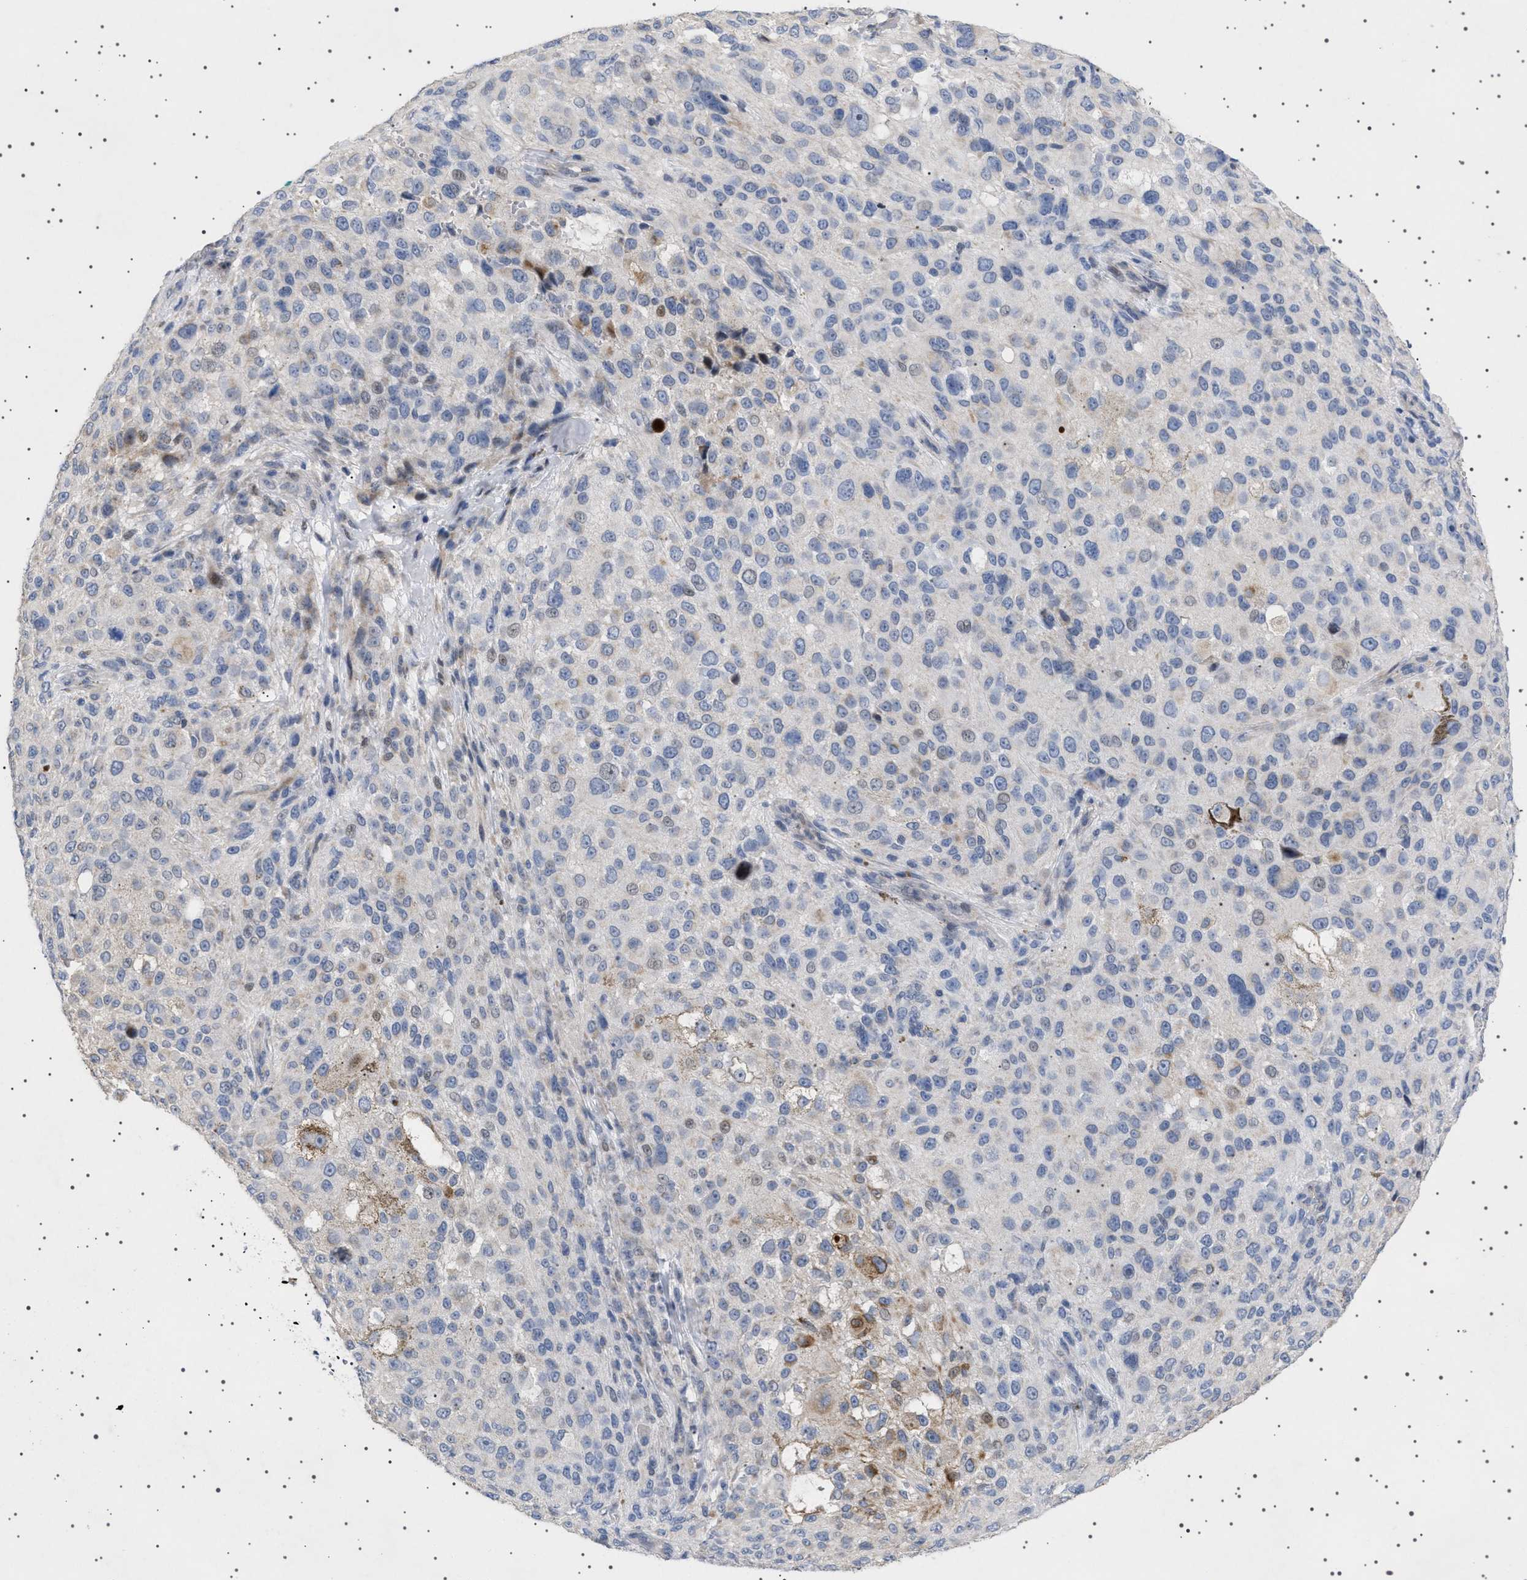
{"staining": {"intensity": "weak", "quantity": "<25%", "location": "cytoplasmic/membranous"}, "tissue": "melanoma", "cell_type": "Tumor cells", "image_type": "cancer", "snomed": [{"axis": "morphology", "description": "Necrosis, NOS"}, {"axis": "morphology", "description": "Malignant melanoma, NOS"}, {"axis": "topography", "description": "Skin"}], "caption": "DAB immunohistochemical staining of human melanoma shows no significant expression in tumor cells.", "gene": "HTR1A", "patient": {"sex": "female", "age": 87}}